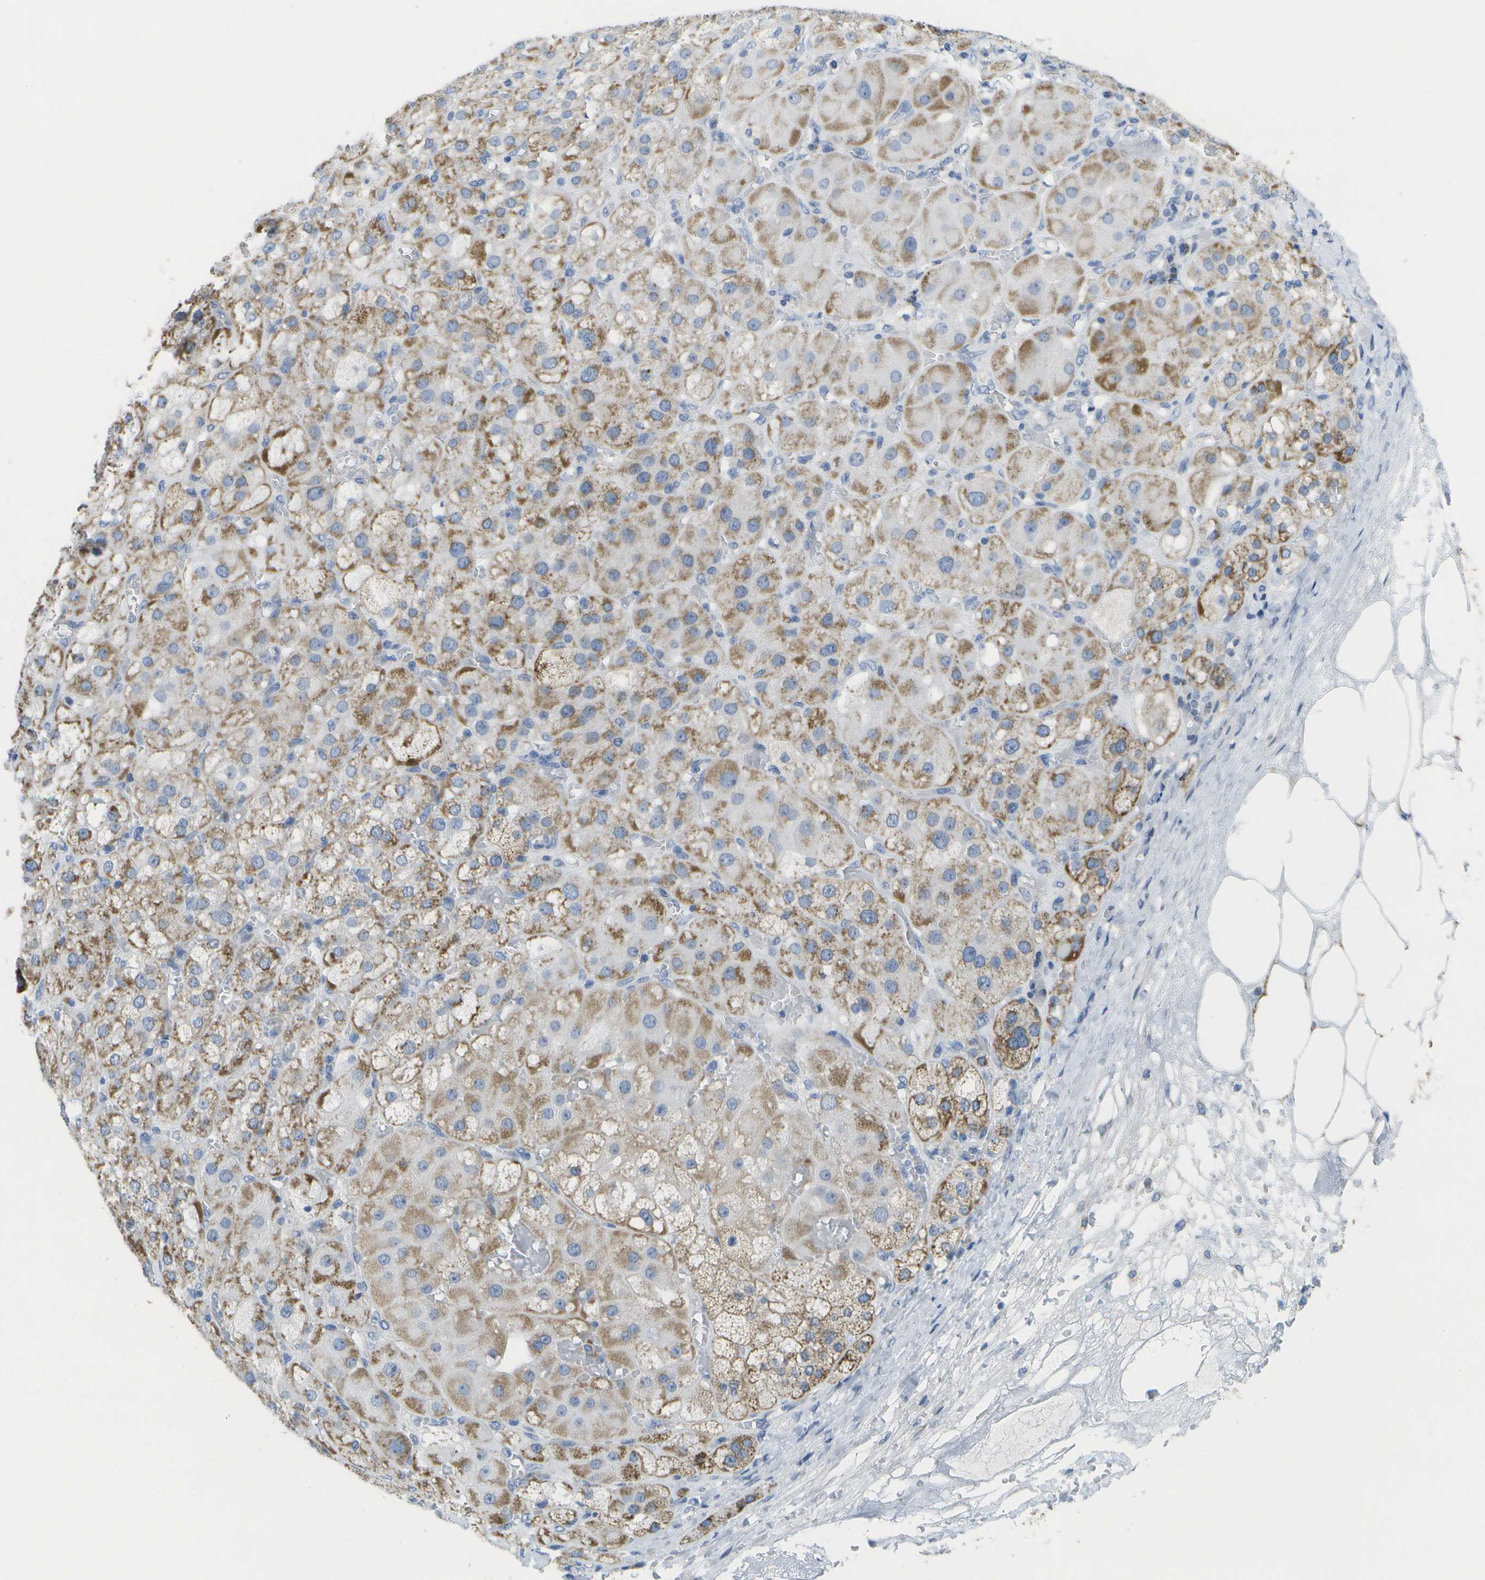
{"staining": {"intensity": "moderate", "quantity": ">75%", "location": "cytoplasmic/membranous"}, "tissue": "adrenal gland", "cell_type": "Glandular cells", "image_type": "normal", "snomed": [{"axis": "morphology", "description": "Normal tissue, NOS"}, {"axis": "topography", "description": "Adrenal gland"}], "caption": "Immunohistochemistry image of normal adrenal gland: adrenal gland stained using immunohistochemistry (IHC) displays medium levels of moderate protein expression localized specifically in the cytoplasmic/membranous of glandular cells, appearing as a cytoplasmic/membranous brown color.", "gene": "TMEM223", "patient": {"sex": "female", "age": 47}}